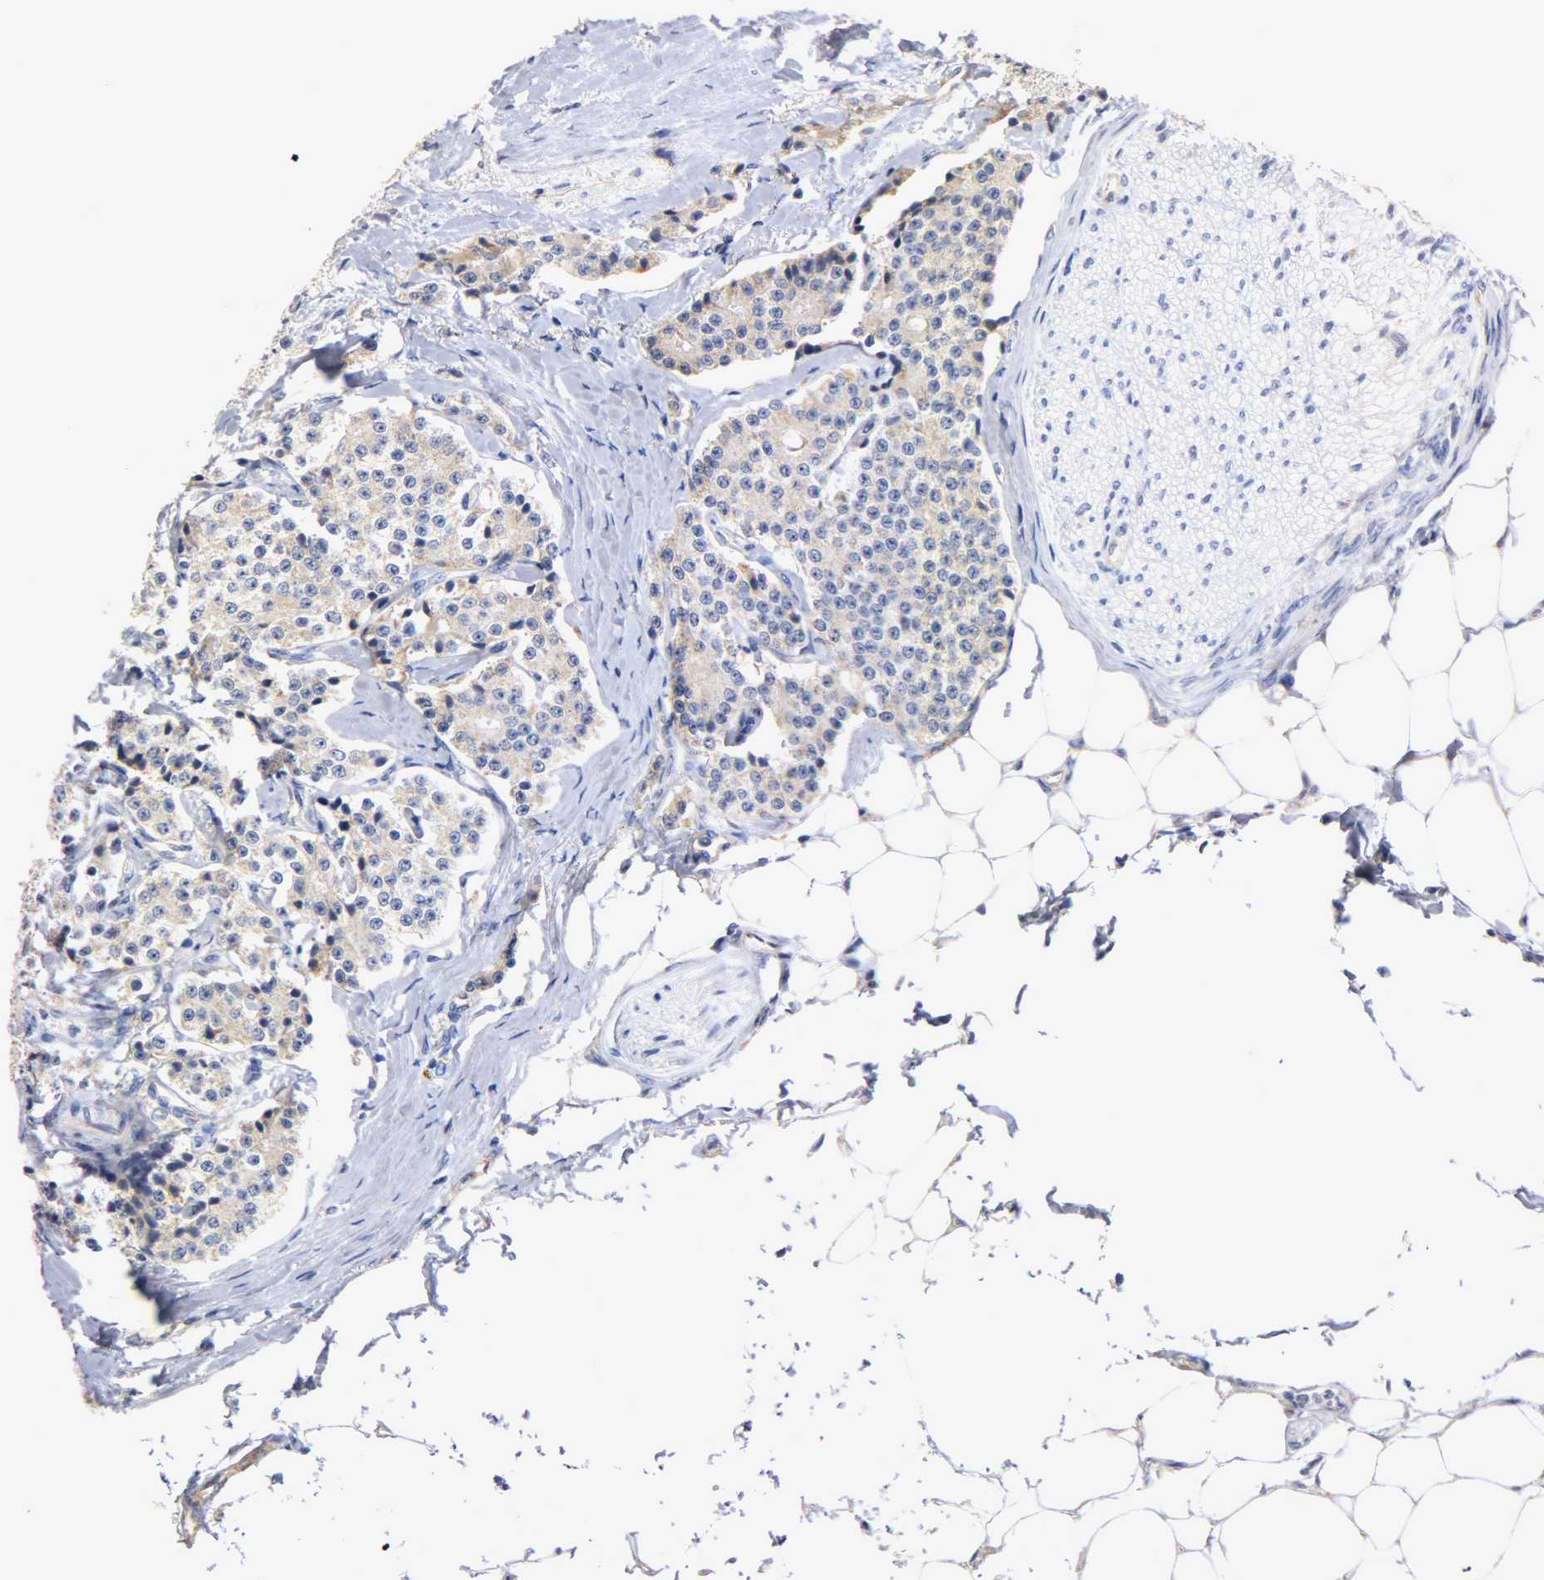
{"staining": {"intensity": "weak", "quantity": ">75%", "location": "cytoplasmic/membranous"}, "tissue": "carcinoid", "cell_type": "Tumor cells", "image_type": "cancer", "snomed": [{"axis": "morphology", "description": "Carcinoid, malignant, NOS"}, {"axis": "topography", "description": "Colon"}], "caption": "A brown stain highlights weak cytoplasmic/membranous positivity of a protein in human carcinoid tumor cells.", "gene": "PCSK6", "patient": {"sex": "female", "age": 61}}